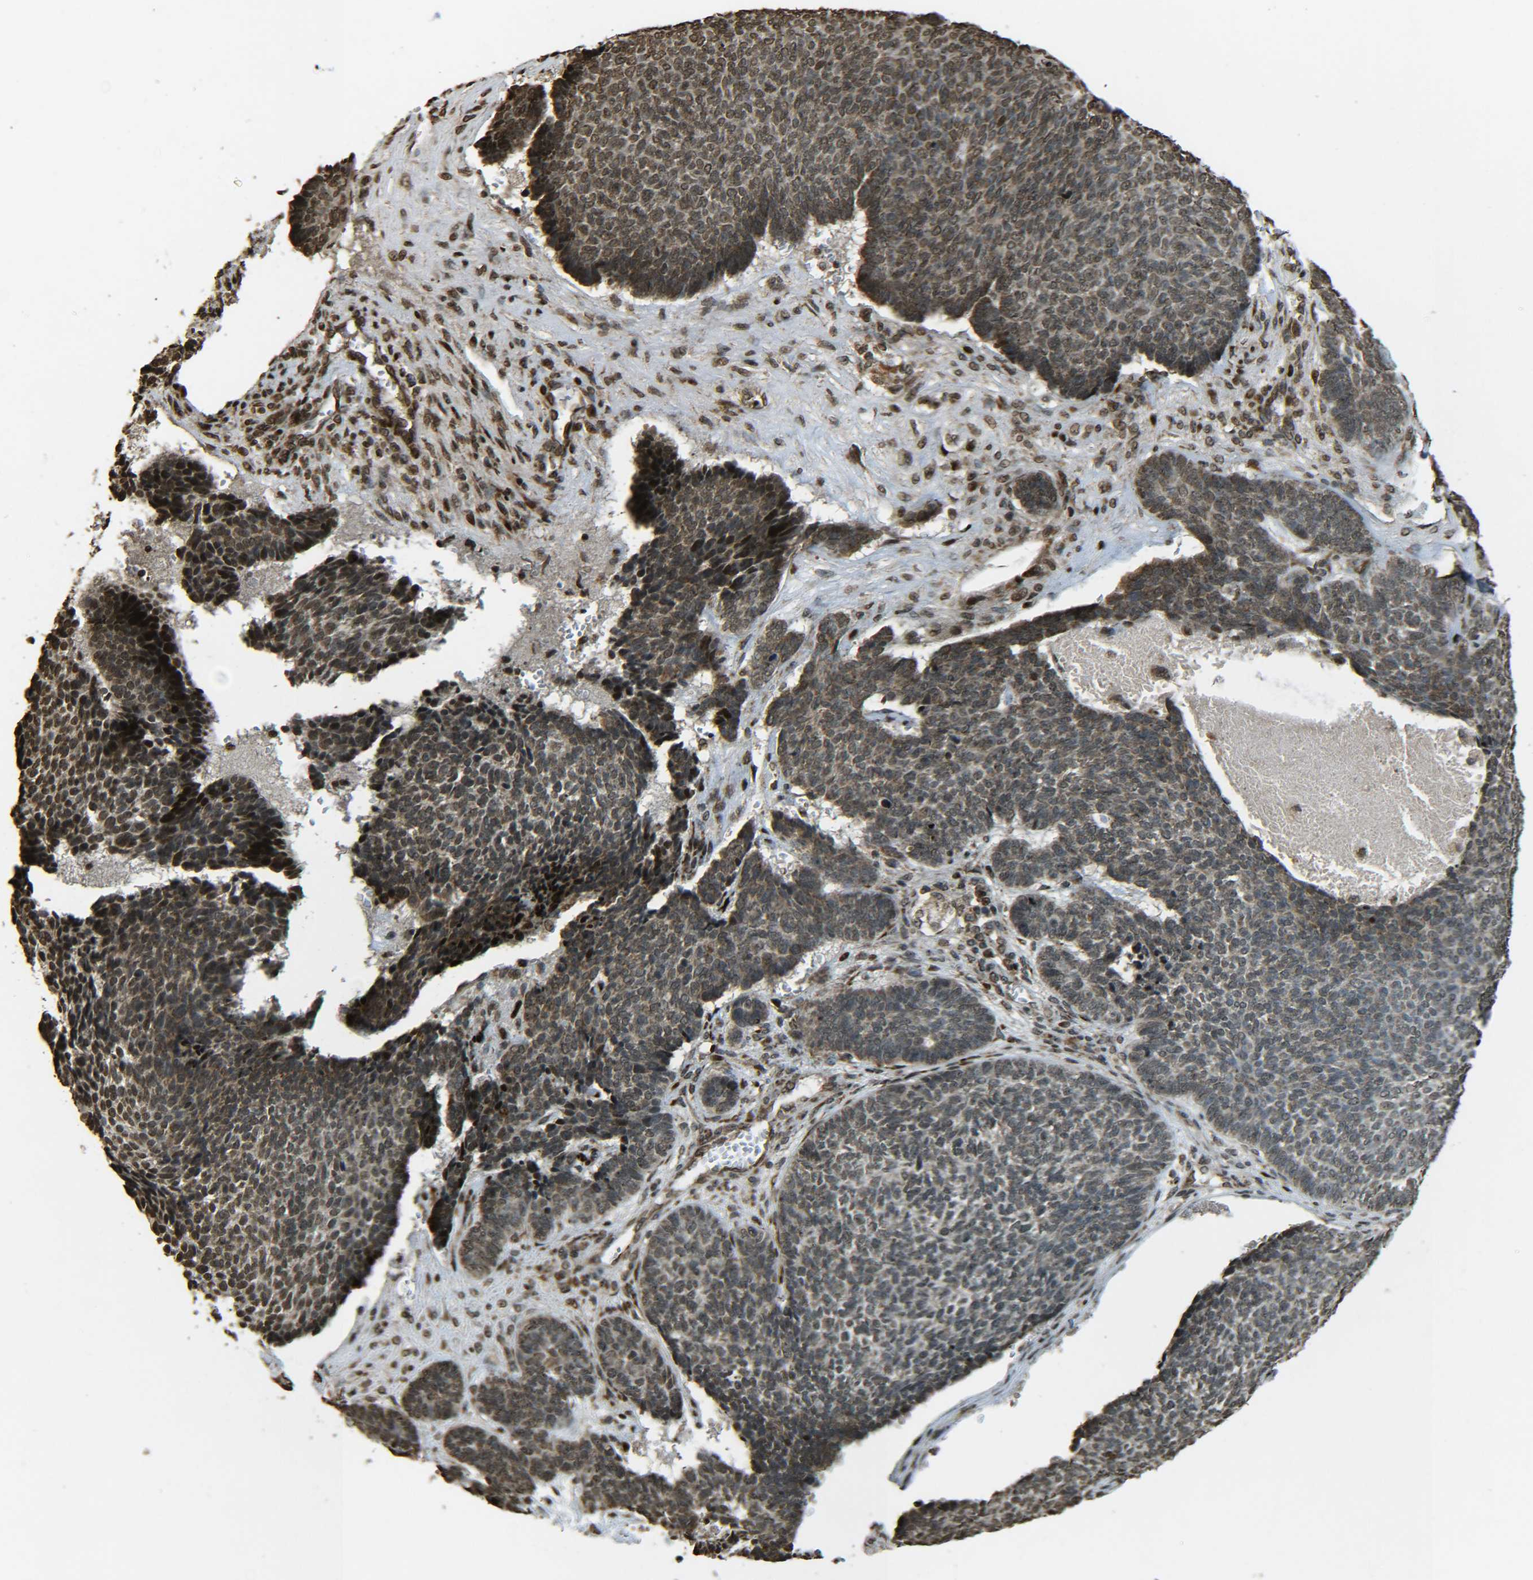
{"staining": {"intensity": "moderate", "quantity": ">75%", "location": "cytoplasmic/membranous,nuclear"}, "tissue": "skin cancer", "cell_type": "Tumor cells", "image_type": "cancer", "snomed": [{"axis": "morphology", "description": "Basal cell carcinoma"}, {"axis": "topography", "description": "Skin"}], "caption": "A medium amount of moderate cytoplasmic/membranous and nuclear staining is identified in approximately >75% of tumor cells in basal cell carcinoma (skin) tissue.", "gene": "NEUROG2", "patient": {"sex": "male", "age": 84}}